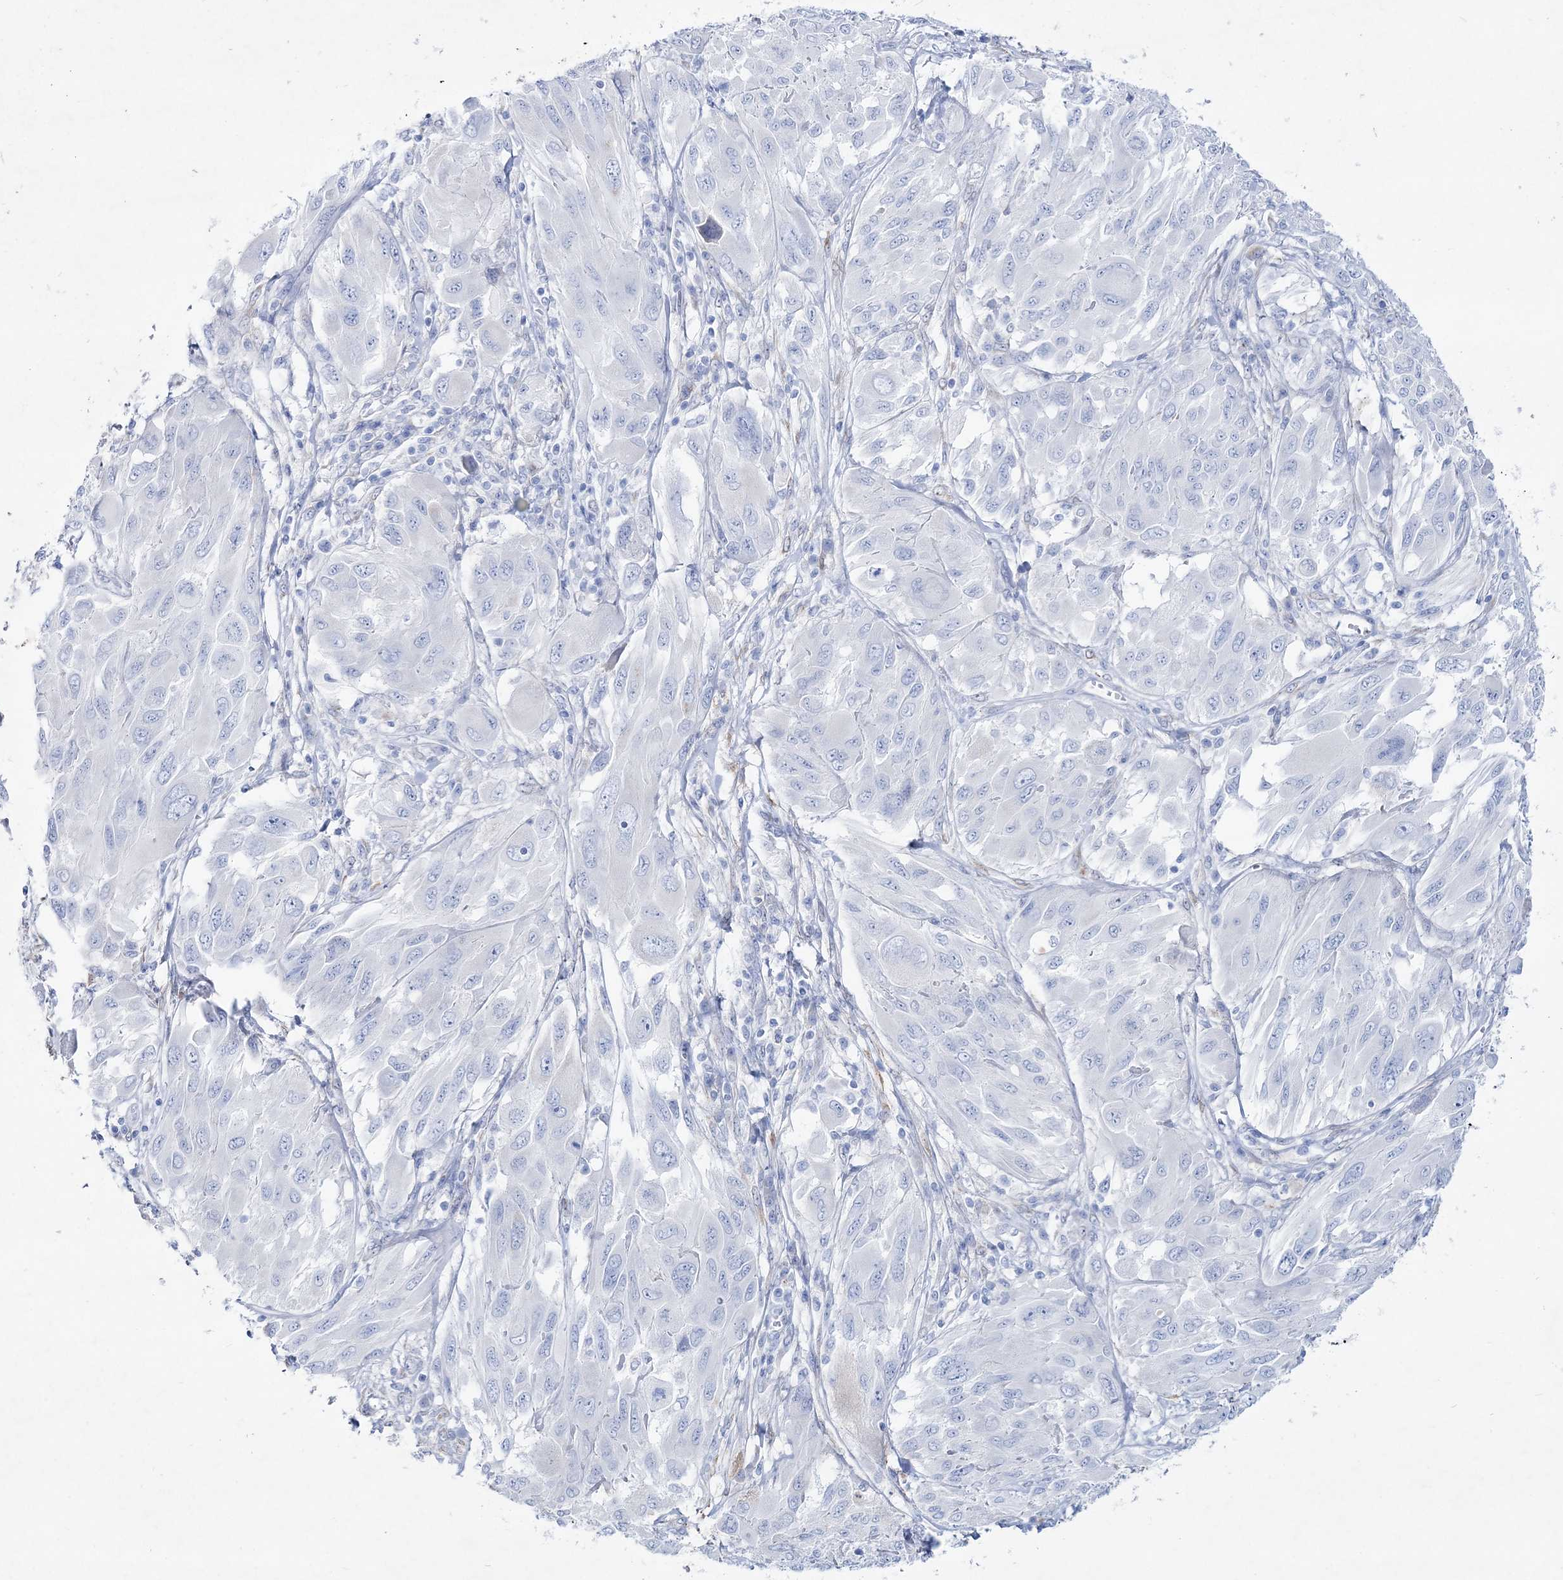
{"staining": {"intensity": "negative", "quantity": "none", "location": "none"}, "tissue": "melanoma", "cell_type": "Tumor cells", "image_type": "cancer", "snomed": [{"axis": "morphology", "description": "Malignant melanoma, NOS"}, {"axis": "topography", "description": "Skin"}], "caption": "An image of malignant melanoma stained for a protein demonstrates no brown staining in tumor cells.", "gene": "SPINK7", "patient": {"sex": "female", "age": 91}}